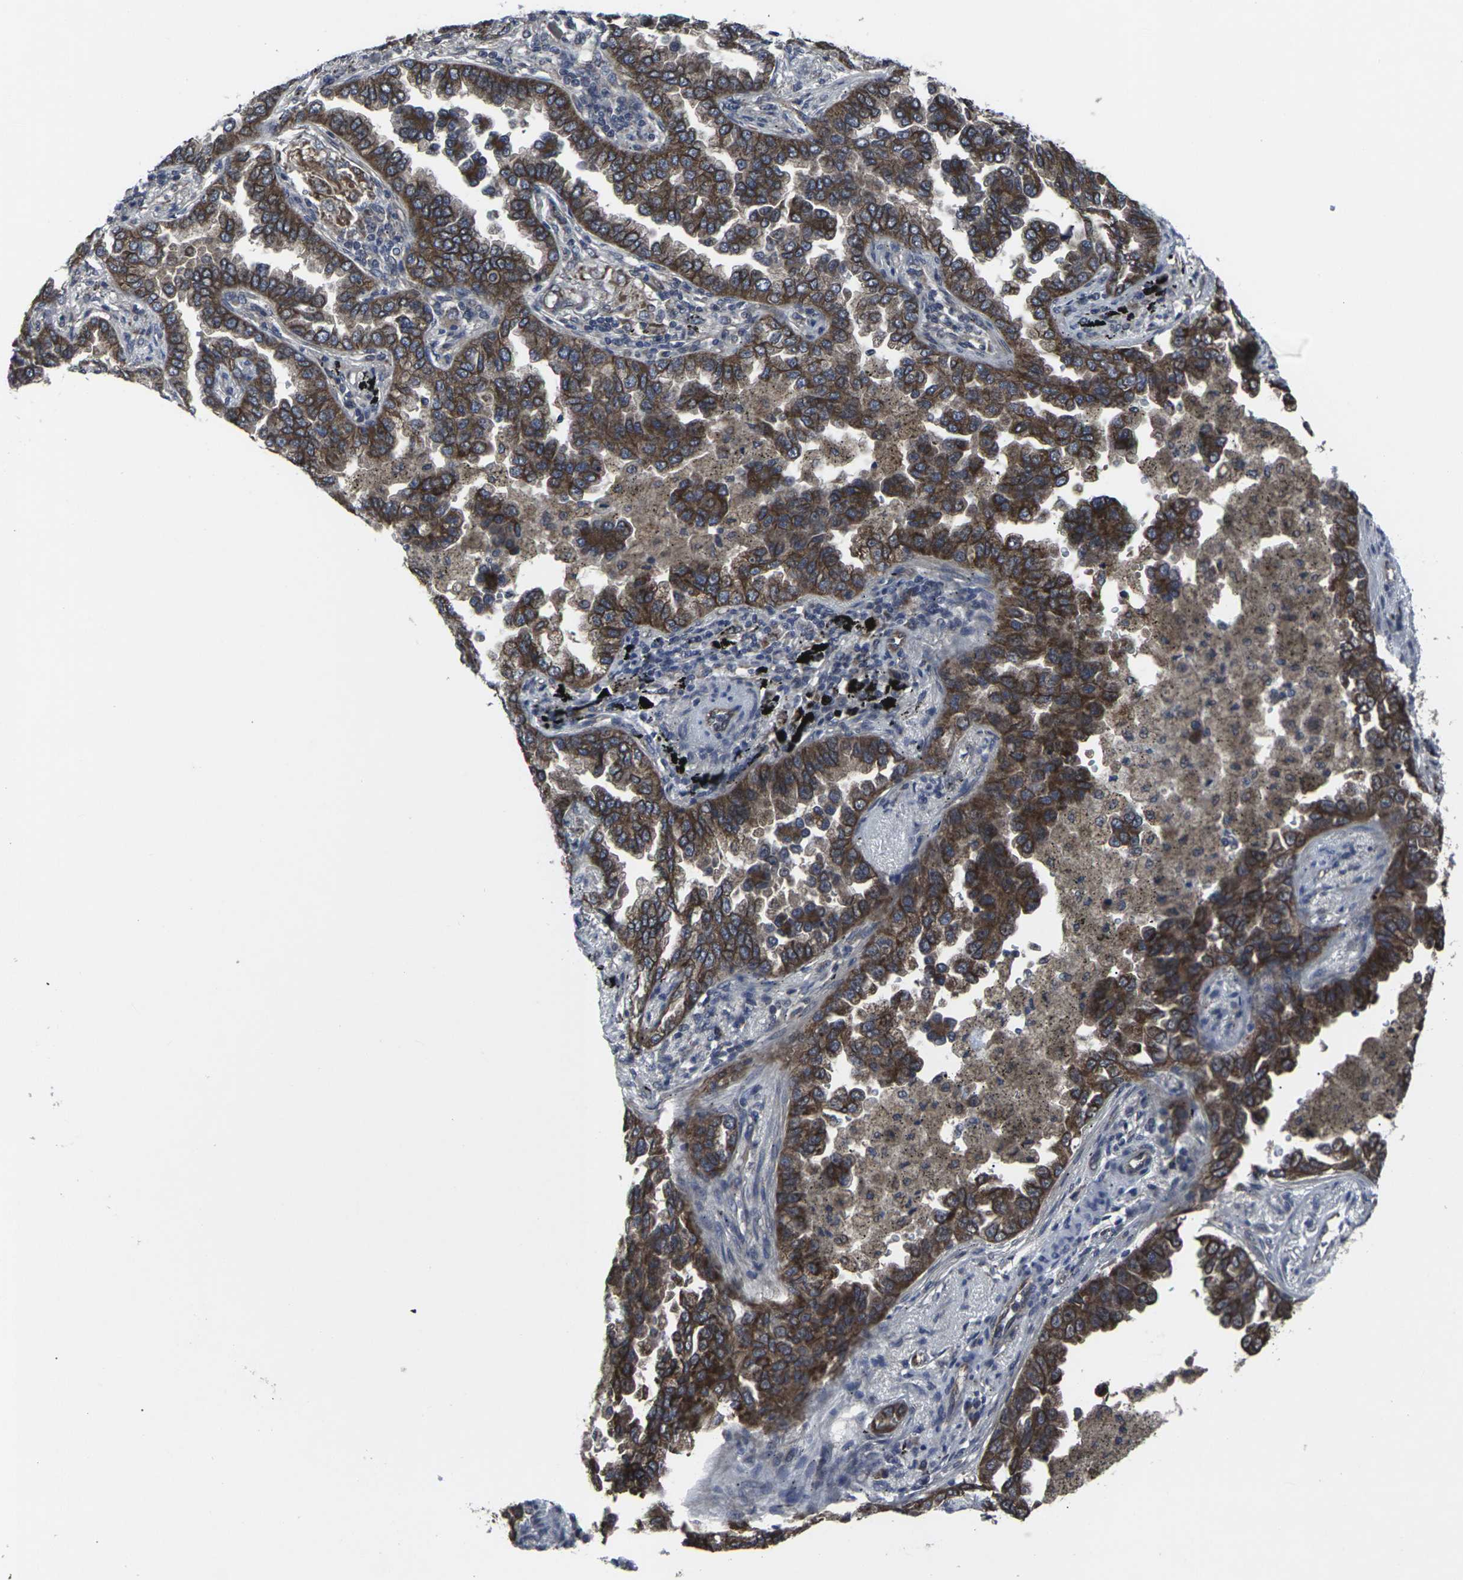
{"staining": {"intensity": "strong", "quantity": ">75%", "location": "cytoplasmic/membranous"}, "tissue": "lung cancer", "cell_type": "Tumor cells", "image_type": "cancer", "snomed": [{"axis": "morphology", "description": "Normal tissue, NOS"}, {"axis": "morphology", "description": "Adenocarcinoma, NOS"}, {"axis": "topography", "description": "Lung"}], "caption": "Protein analysis of lung adenocarcinoma tissue demonstrates strong cytoplasmic/membranous staining in about >75% of tumor cells.", "gene": "MAPKAPK2", "patient": {"sex": "male", "age": 59}}